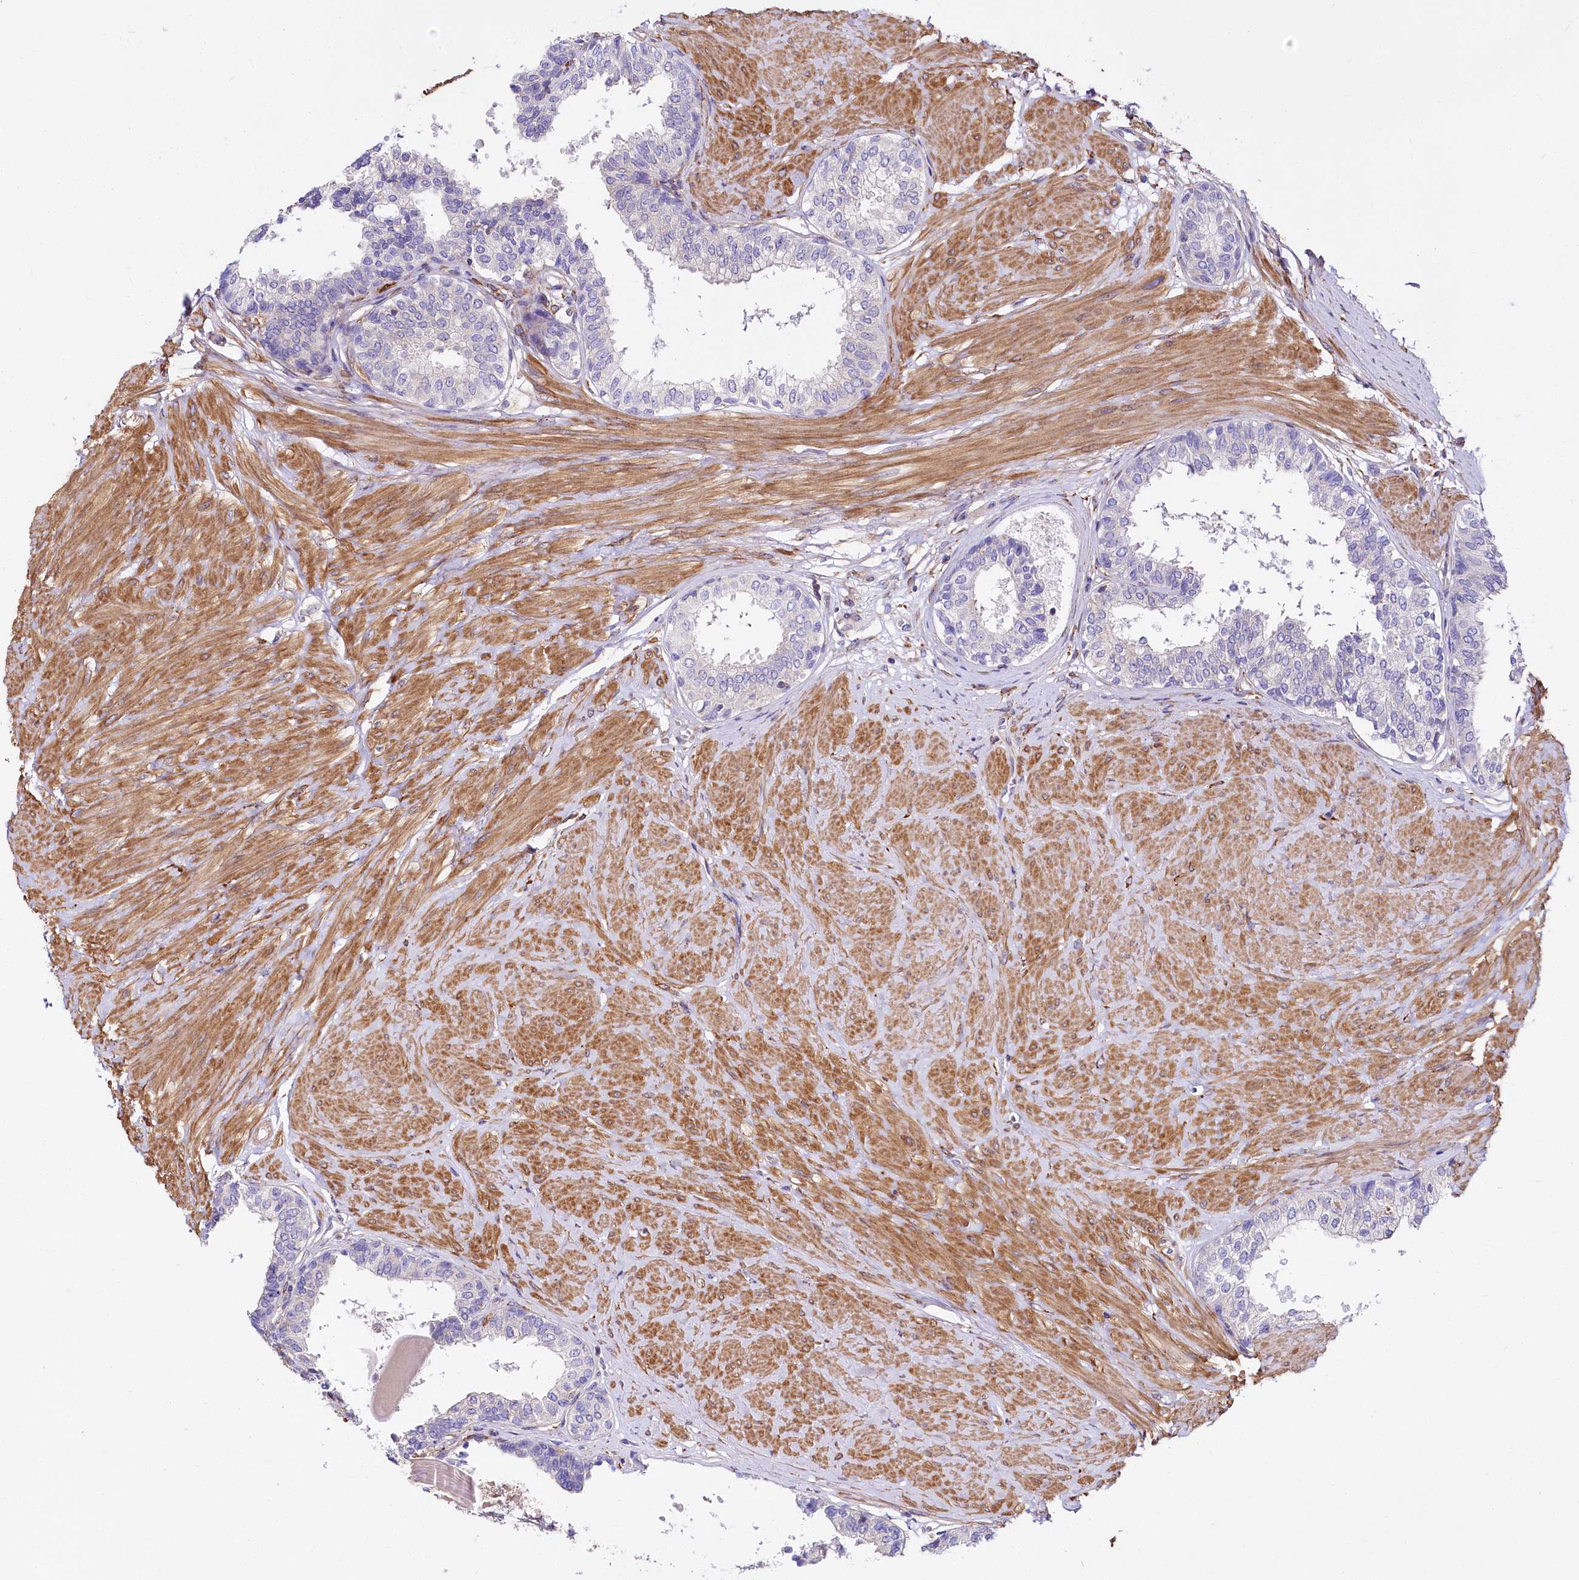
{"staining": {"intensity": "negative", "quantity": "none", "location": "none"}, "tissue": "prostate", "cell_type": "Glandular cells", "image_type": "normal", "snomed": [{"axis": "morphology", "description": "Normal tissue, NOS"}, {"axis": "topography", "description": "Prostate"}], "caption": "Protein analysis of normal prostate reveals no significant positivity in glandular cells.", "gene": "FCHSD2", "patient": {"sex": "male", "age": 48}}